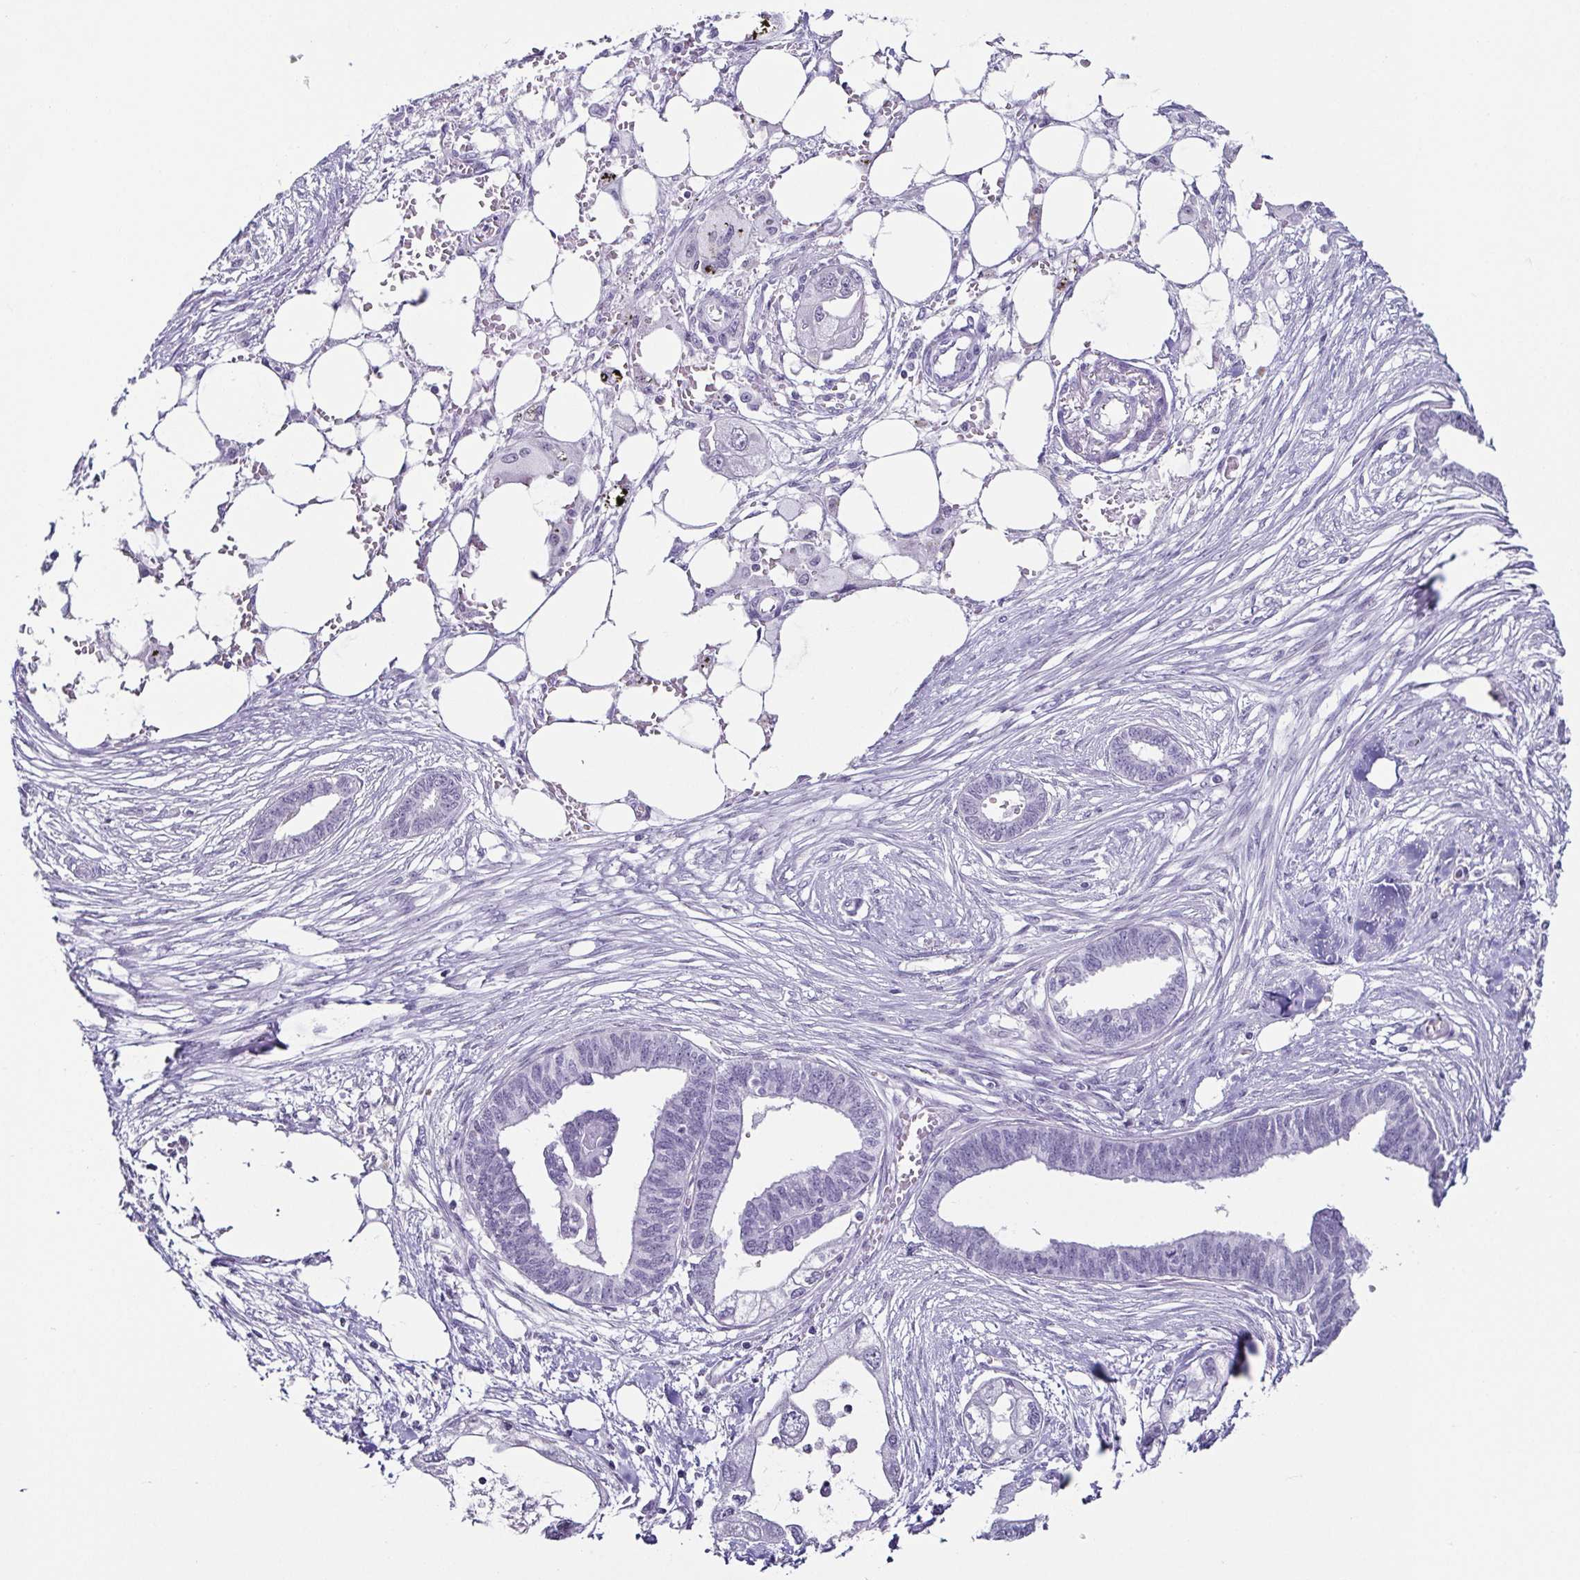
{"staining": {"intensity": "negative", "quantity": "none", "location": "none"}, "tissue": "endometrial cancer", "cell_type": "Tumor cells", "image_type": "cancer", "snomed": [{"axis": "morphology", "description": "Adenocarcinoma, NOS"}, {"axis": "morphology", "description": "Adenocarcinoma, metastatic, NOS"}, {"axis": "topography", "description": "Adipose tissue"}, {"axis": "topography", "description": "Endometrium"}], "caption": "The image demonstrates no staining of tumor cells in endometrial cancer.", "gene": "ESX1", "patient": {"sex": "female", "age": 67}}